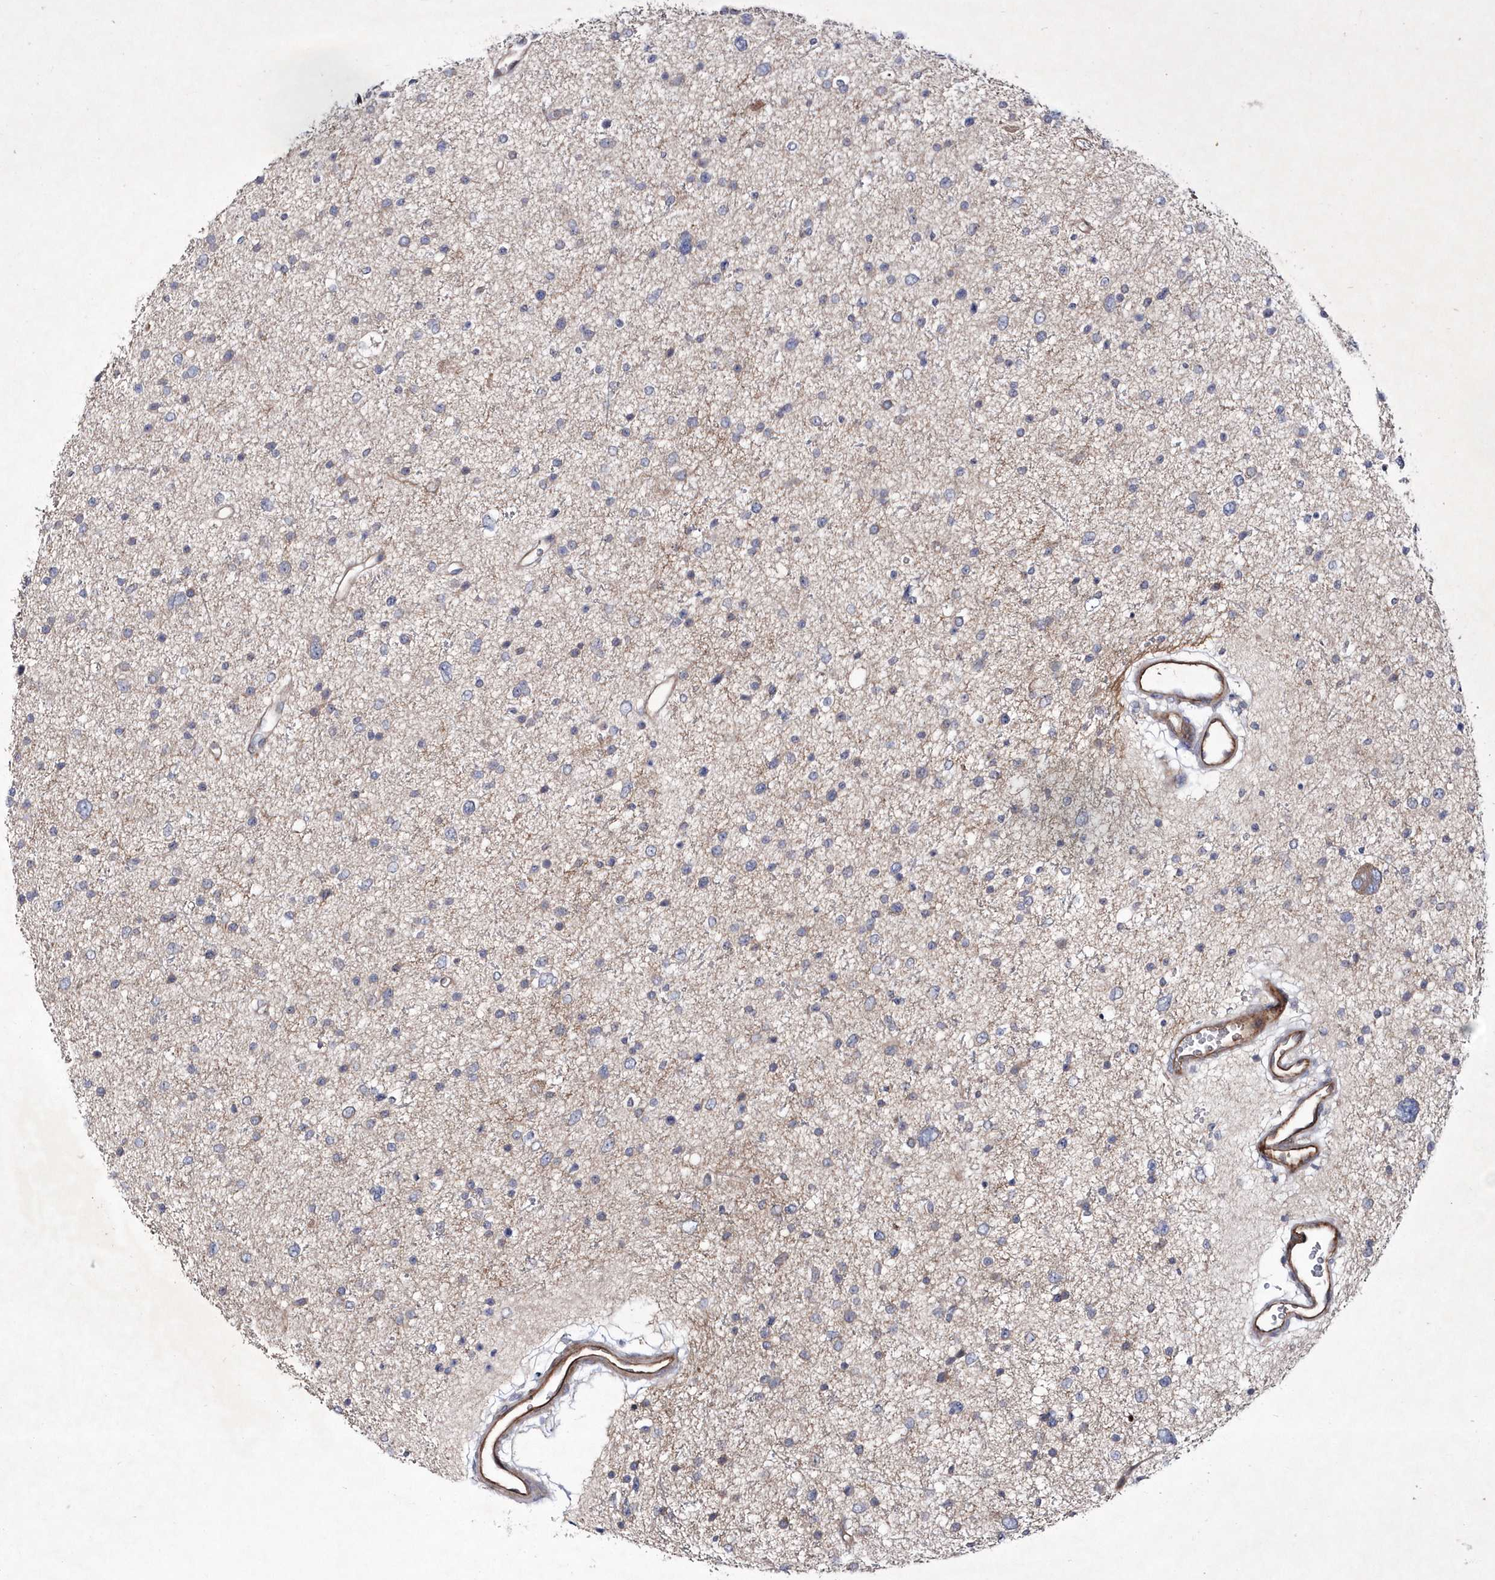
{"staining": {"intensity": "negative", "quantity": "none", "location": "none"}, "tissue": "glioma", "cell_type": "Tumor cells", "image_type": "cancer", "snomed": [{"axis": "morphology", "description": "Glioma, malignant, Low grade"}, {"axis": "topography", "description": "Brain"}], "caption": "Histopathology image shows no protein positivity in tumor cells of malignant glioma (low-grade) tissue.", "gene": "DSPP", "patient": {"sex": "female", "age": 37}}